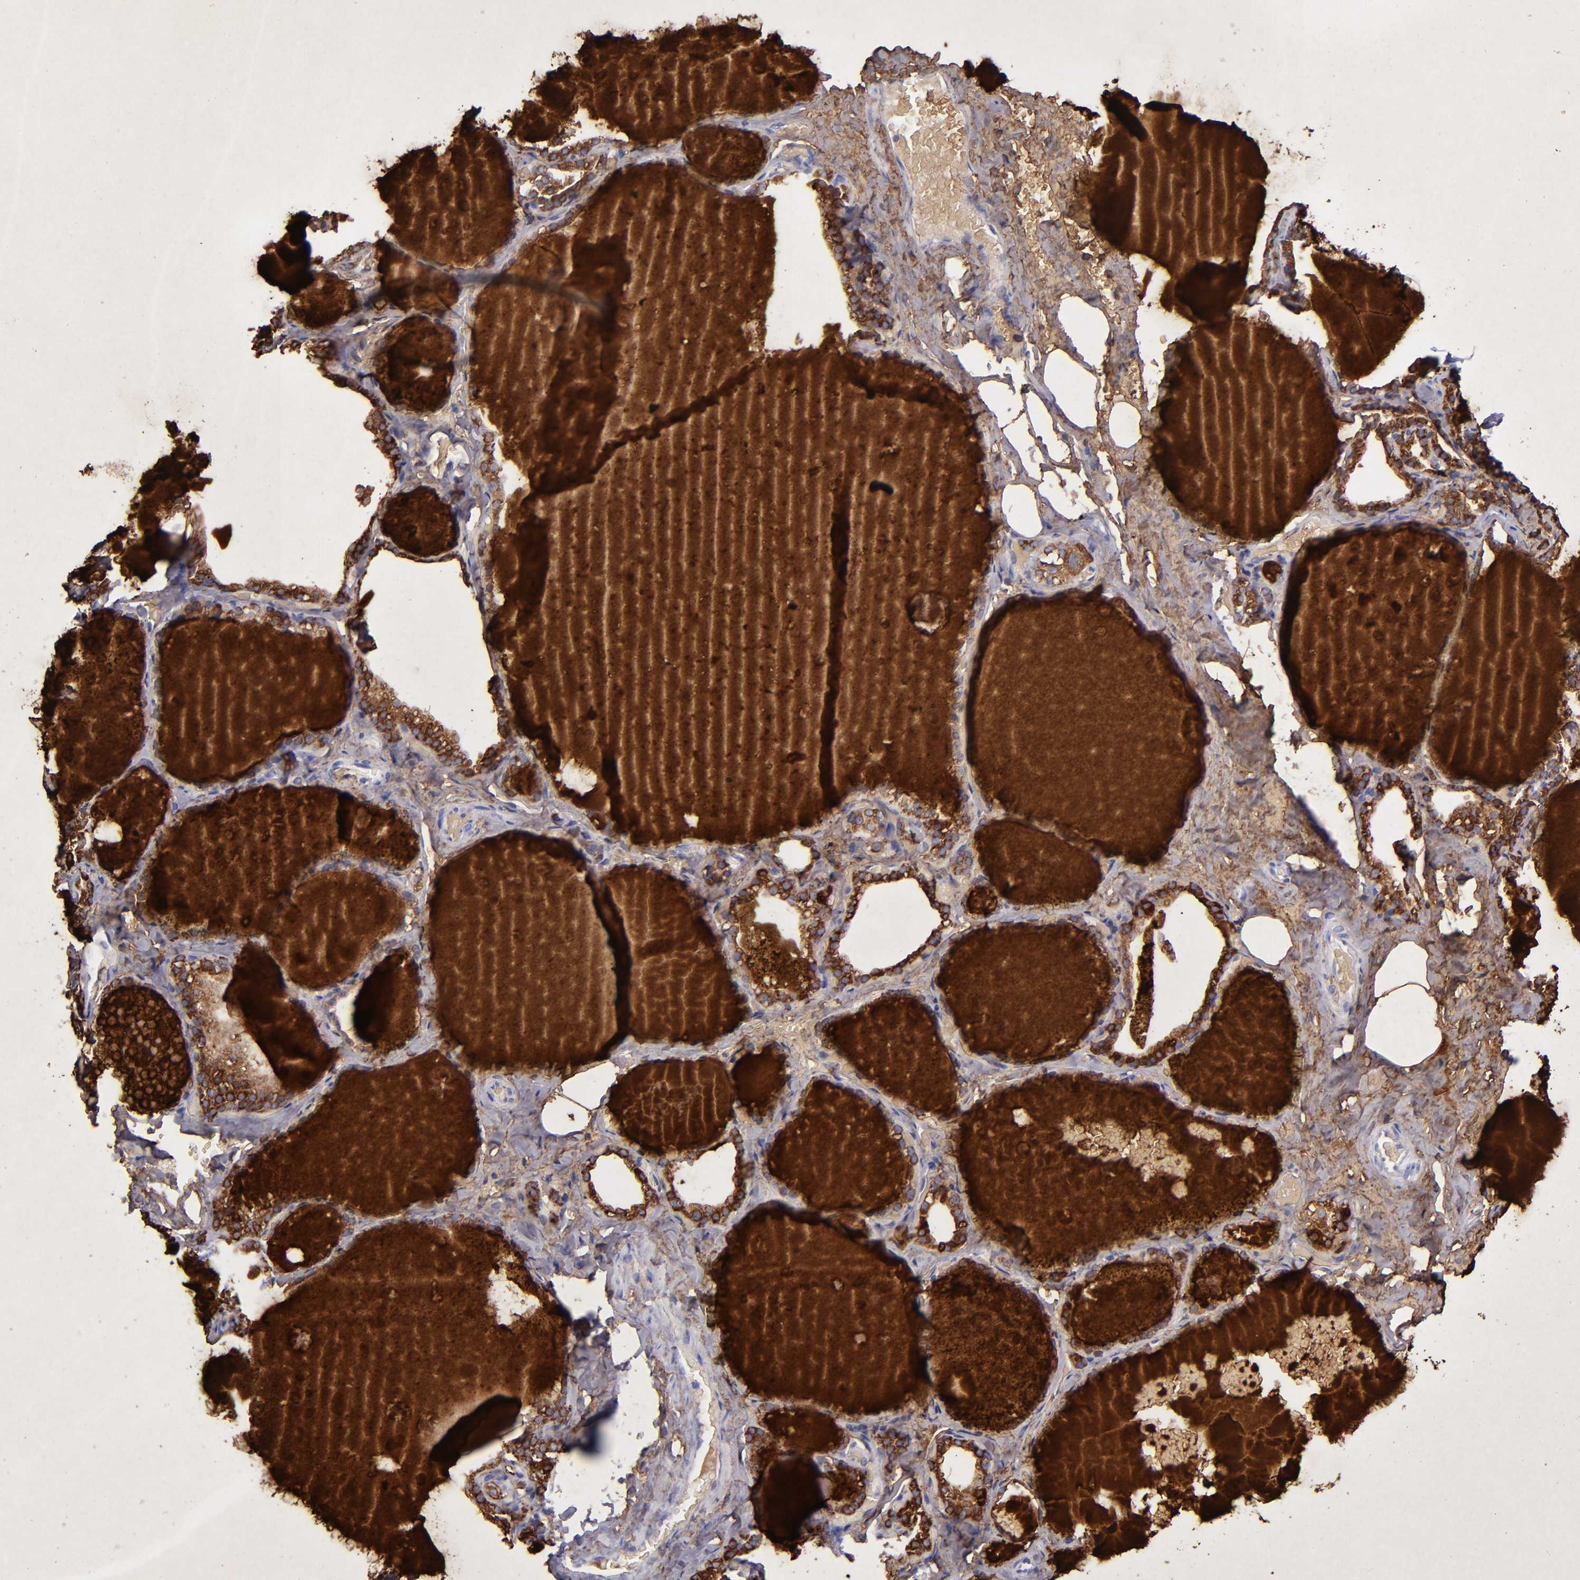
{"staining": {"intensity": "moderate", "quantity": "25%-75%", "location": "cytoplasmic/membranous"}, "tissue": "thyroid gland", "cell_type": "Glandular cells", "image_type": "normal", "snomed": [{"axis": "morphology", "description": "Normal tissue, NOS"}, {"axis": "topography", "description": "Thyroid gland"}], "caption": "A brown stain shows moderate cytoplasmic/membranous positivity of a protein in glandular cells of normal human thyroid gland. (brown staining indicates protein expression, while blue staining denotes nuclei).", "gene": "TG", "patient": {"sex": "male", "age": 61}}